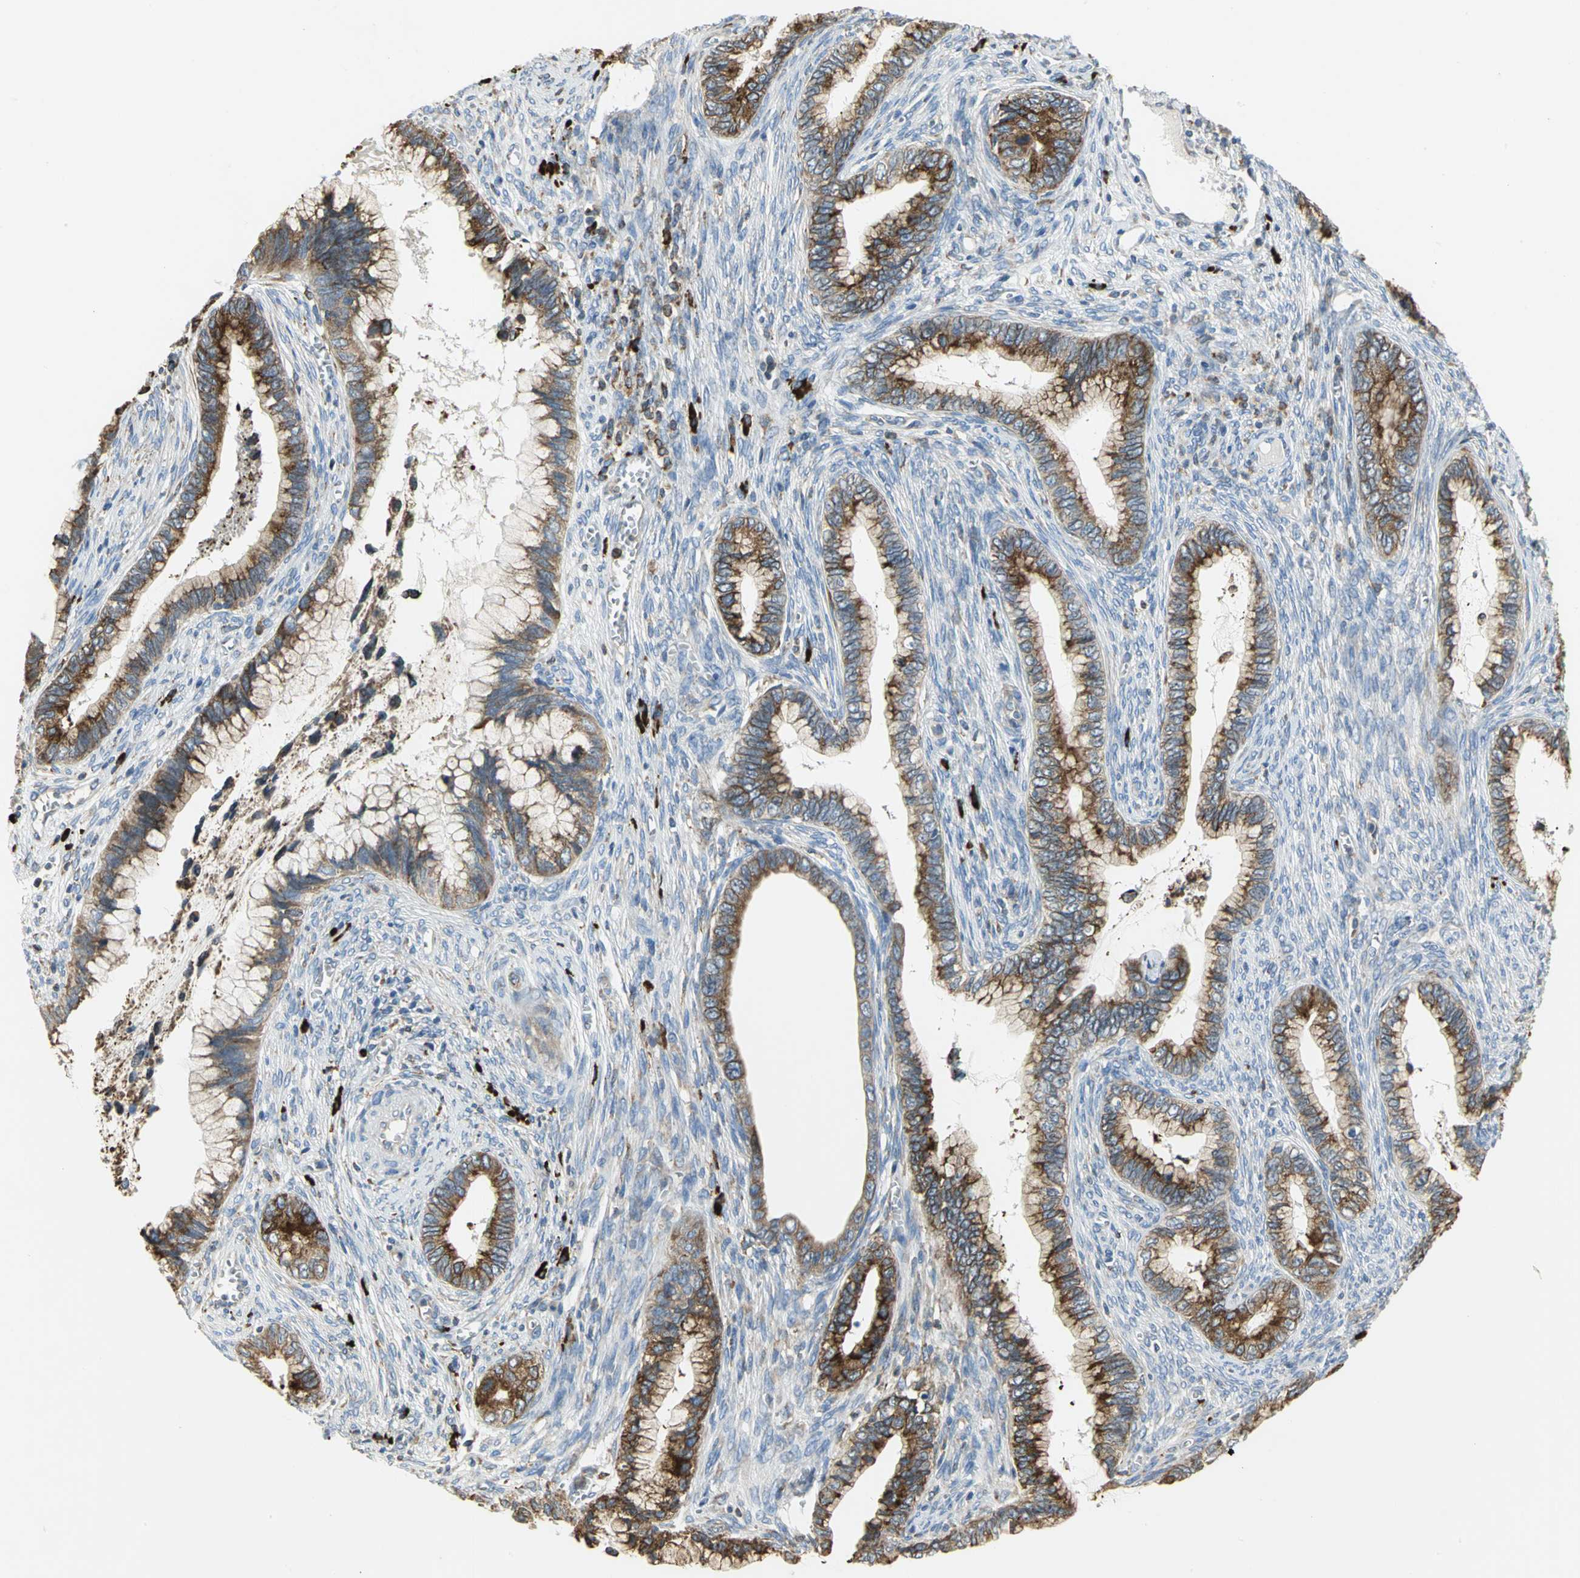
{"staining": {"intensity": "moderate", "quantity": ">75%", "location": "cytoplasmic/membranous"}, "tissue": "cervical cancer", "cell_type": "Tumor cells", "image_type": "cancer", "snomed": [{"axis": "morphology", "description": "Adenocarcinoma, NOS"}, {"axis": "topography", "description": "Cervix"}], "caption": "Immunohistochemistry (IHC) (DAB (3,3'-diaminobenzidine)) staining of human cervical cancer (adenocarcinoma) exhibits moderate cytoplasmic/membranous protein positivity in about >75% of tumor cells. The staining was performed using DAB (3,3'-diaminobenzidine), with brown indicating positive protein expression. Nuclei are stained blue with hematoxylin.", "gene": "SDF2L1", "patient": {"sex": "female", "age": 44}}